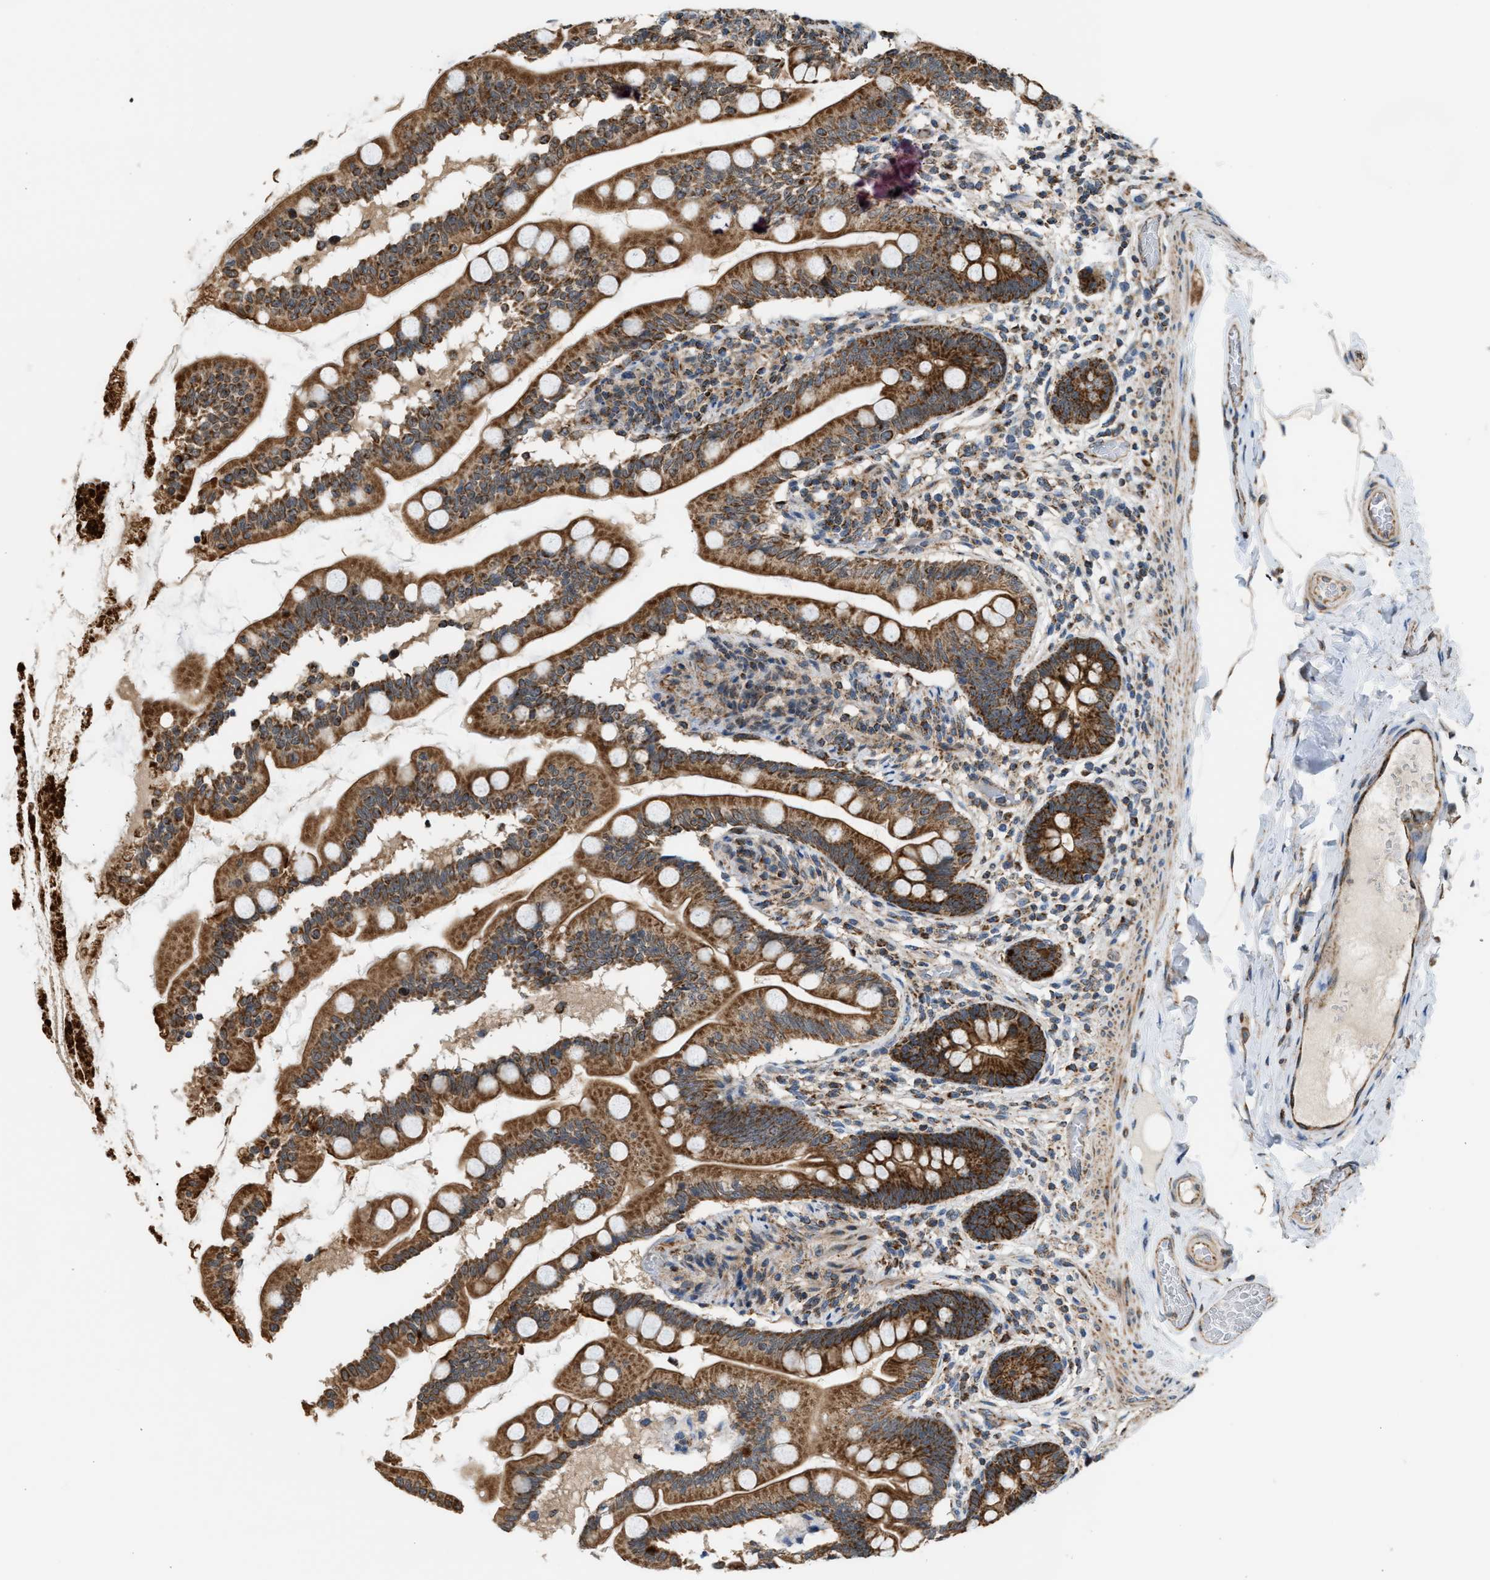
{"staining": {"intensity": "strong", "quantity": ">75%", "location": "cytoplasmic/membranous"}, "tissue": "small intestine", "cell_type": "Glandular cells", "image_type": "normal", "snomed": [{"axis": "morphology", "description": "Normal tissue, NOS"}, {"axis": "topography", "description": "Small intestine"}], "caption": "This is an image of IHC staining of normal small intestine, which shows strong staining in the cytoplasmic/membranous of glandular cells.", "gene": "SGSM2", "patient": {"sex": "female", "age": 56}}